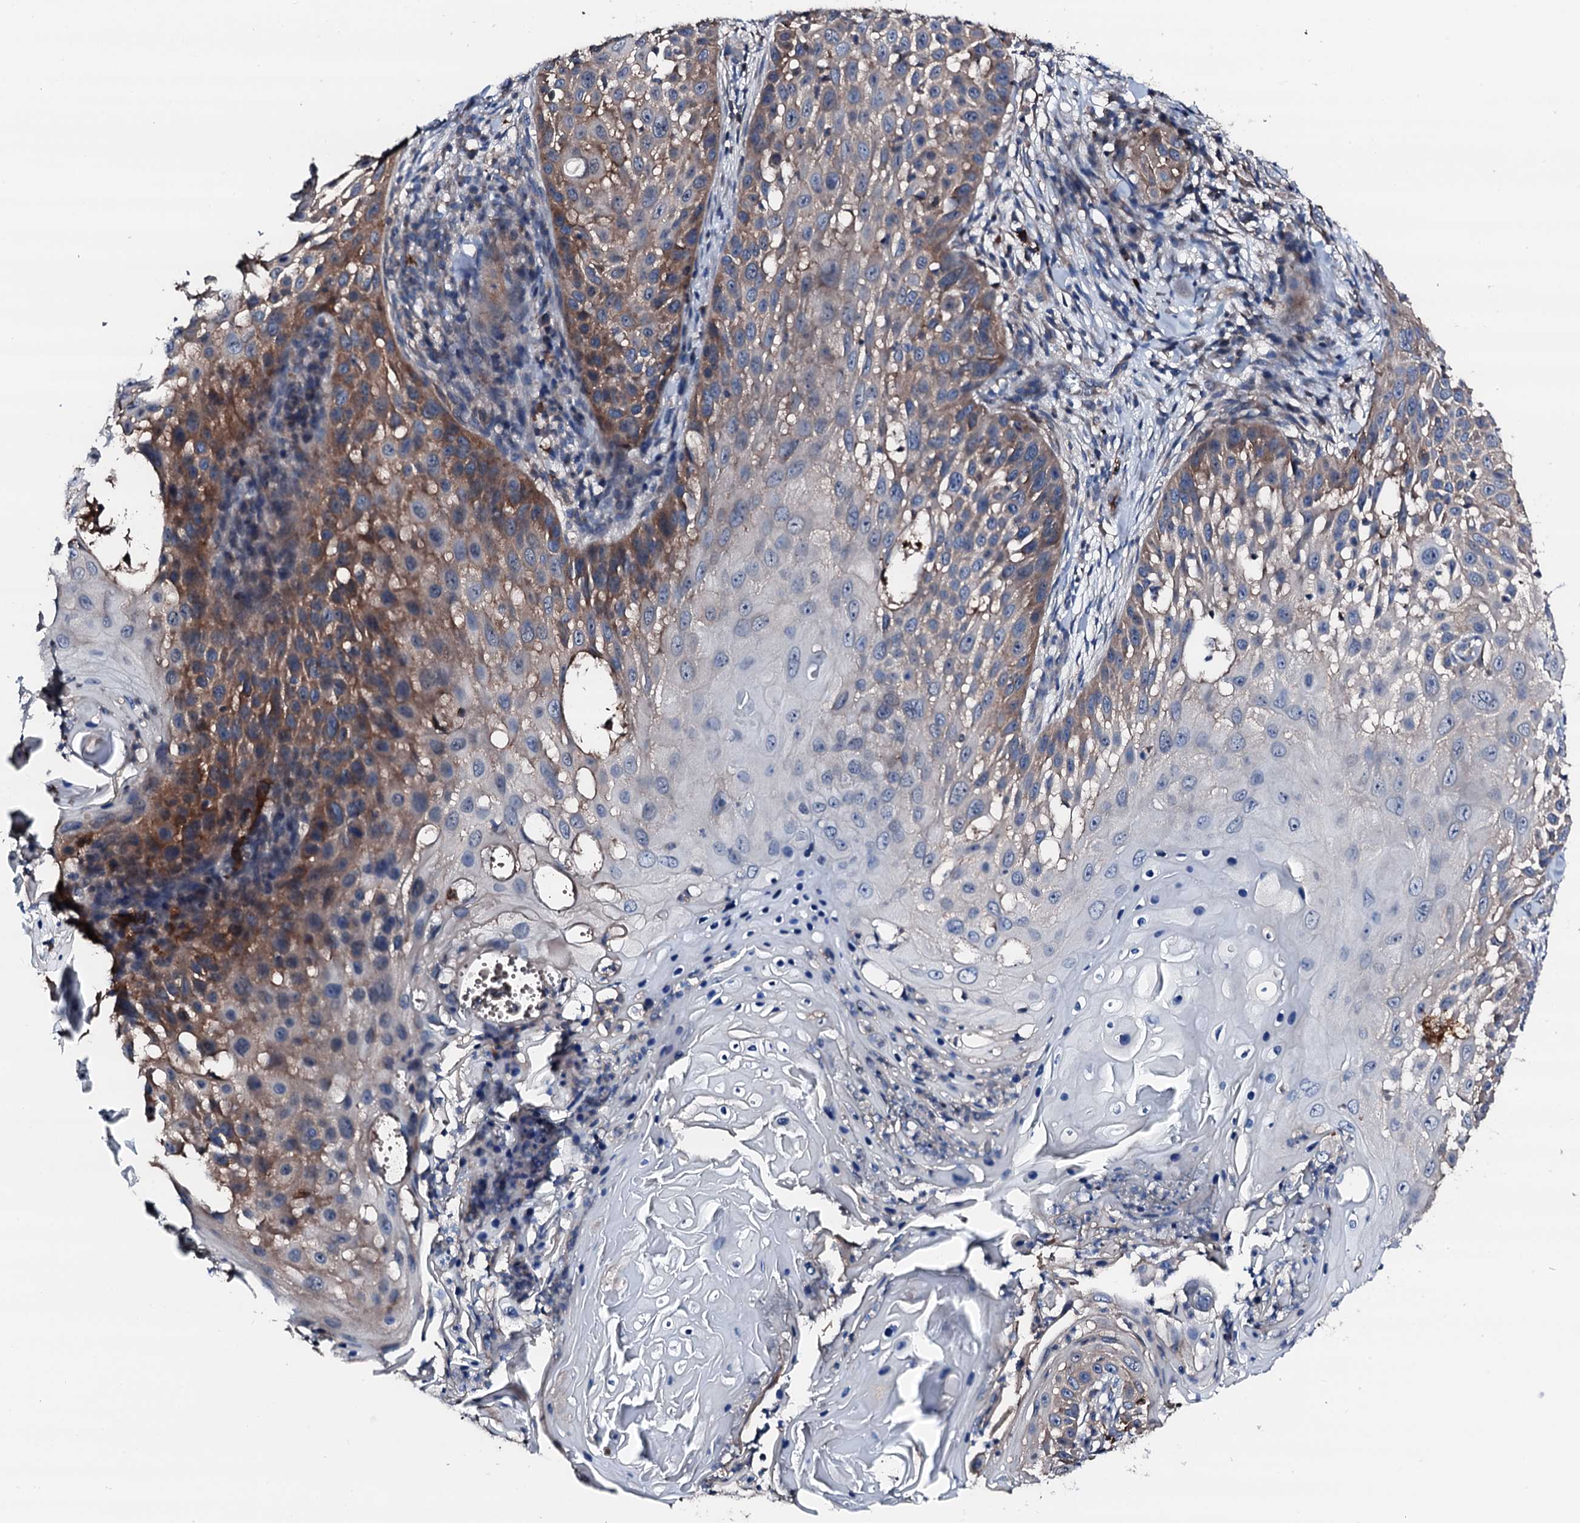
{"staining": {"intensity": "moderate", "quantity": "<25%", "location": "cytoplasmic/membranous"}, "tissue": "skin cancer", "cell_type": "Tumor cells", "image_type": "cancer", "snomed": [{"axis": "morphology", "description": "Squamous cell carcinoma, NOS"}, {"axis": "topography", "description": "Skin"}], "caption": "Immunohistochemical staining of human squamous cell carcinoma (skin) demonstrates low levels of moderate cytoplasmic/membranous protein positivity in about <25% of tumor cells.", "gene": "TRAFD1", "patient": {"sex": "female", "age": 44}}